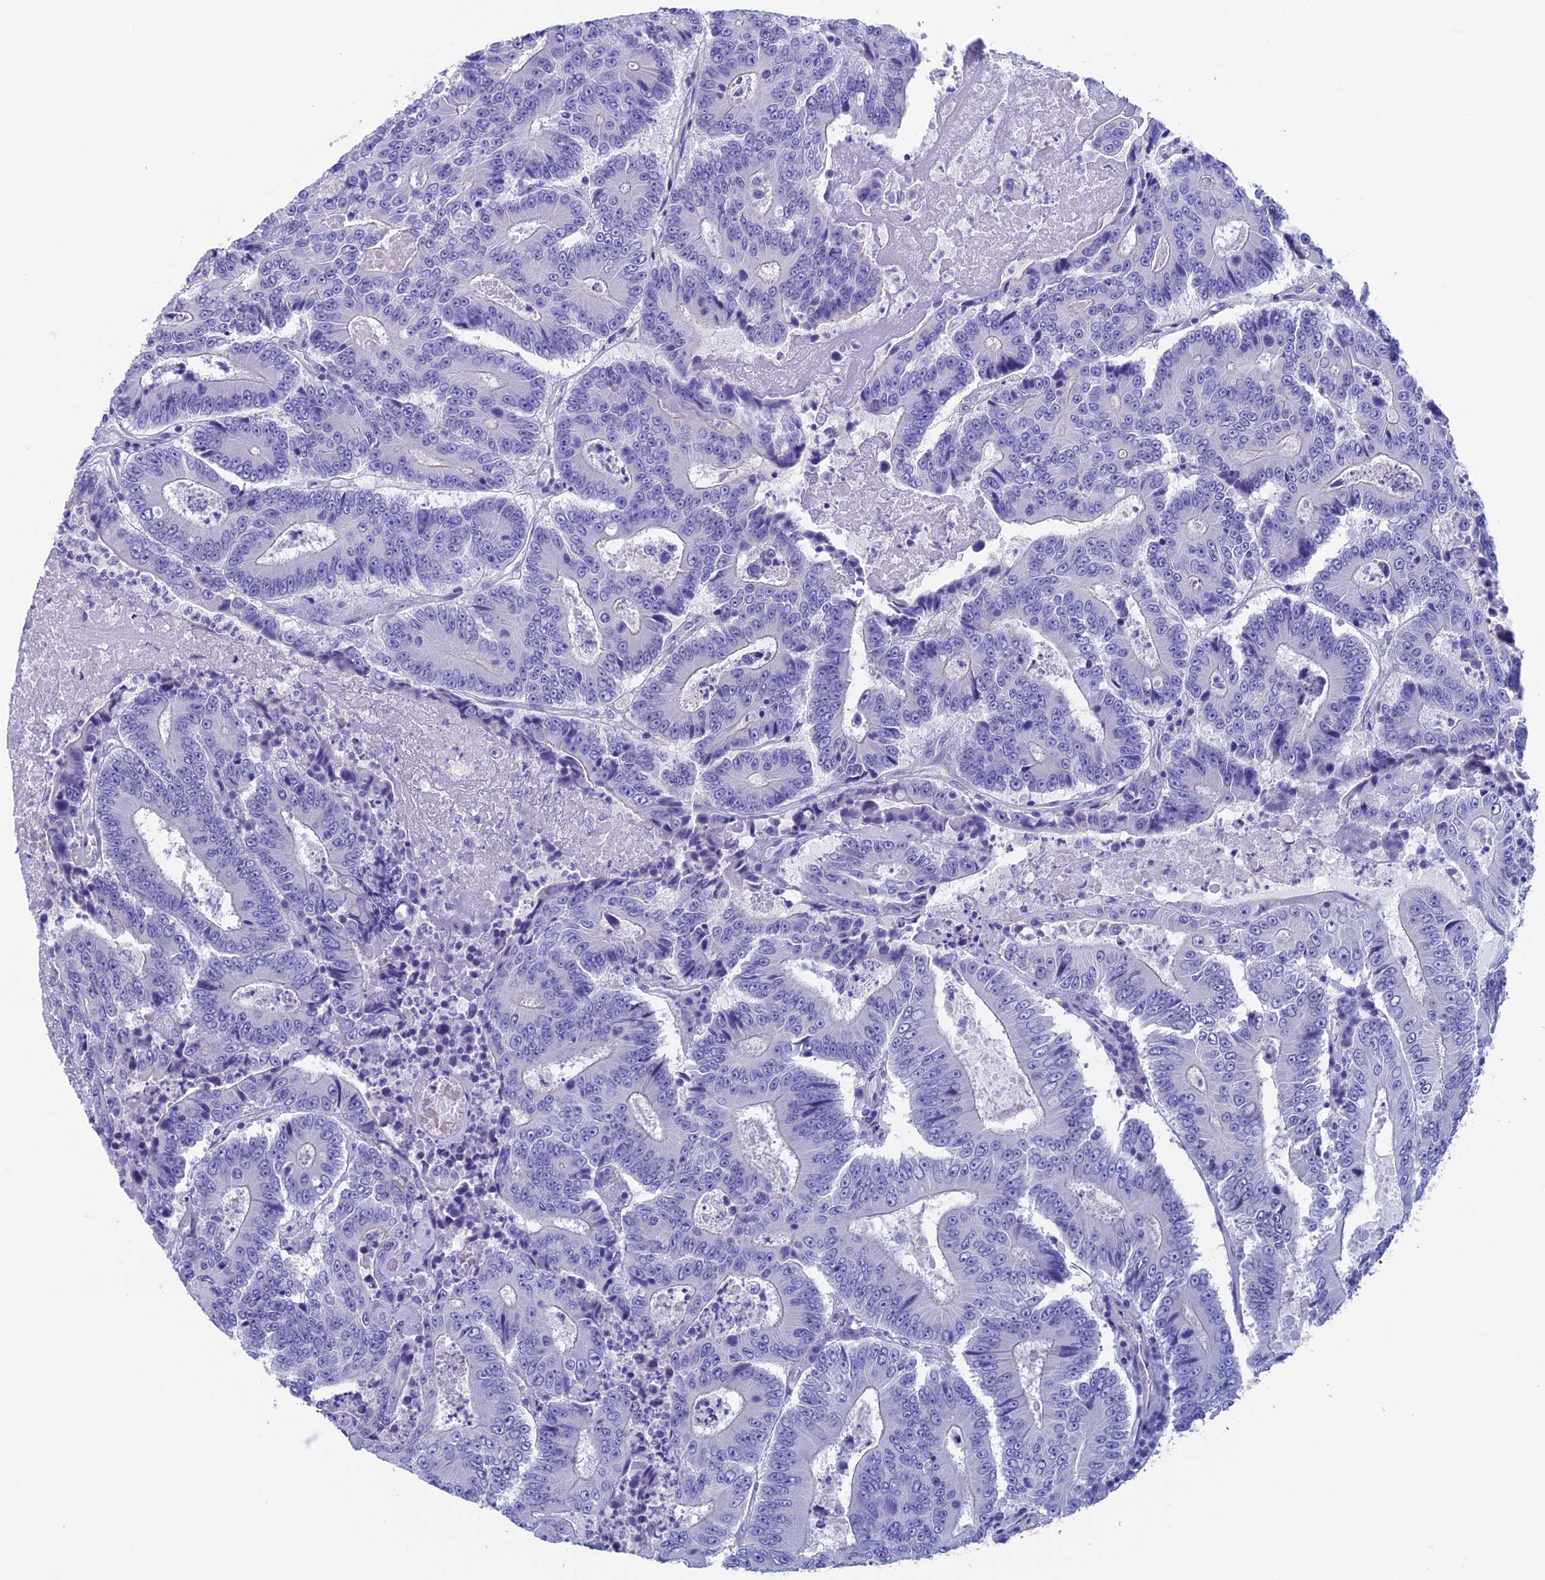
{"staining": {"intensity": "negative", "quantity": "none", "location": "none"}, "tissue": "colorectal cancer", "cell_type": "Tumor cells", "image_type": "cancer", "snomed": [{"axis": "morphology", "description": "Adenocarcinoma, NOS"}, {"axis": "topography", "description": "Colon"}], "caption": "Image shows no protein positivity in tumor cells of colorectal cancer (adenocarcinoma) tissue.", "gene": "ADH7", "patient": {"sex": "male", "age": 83}}